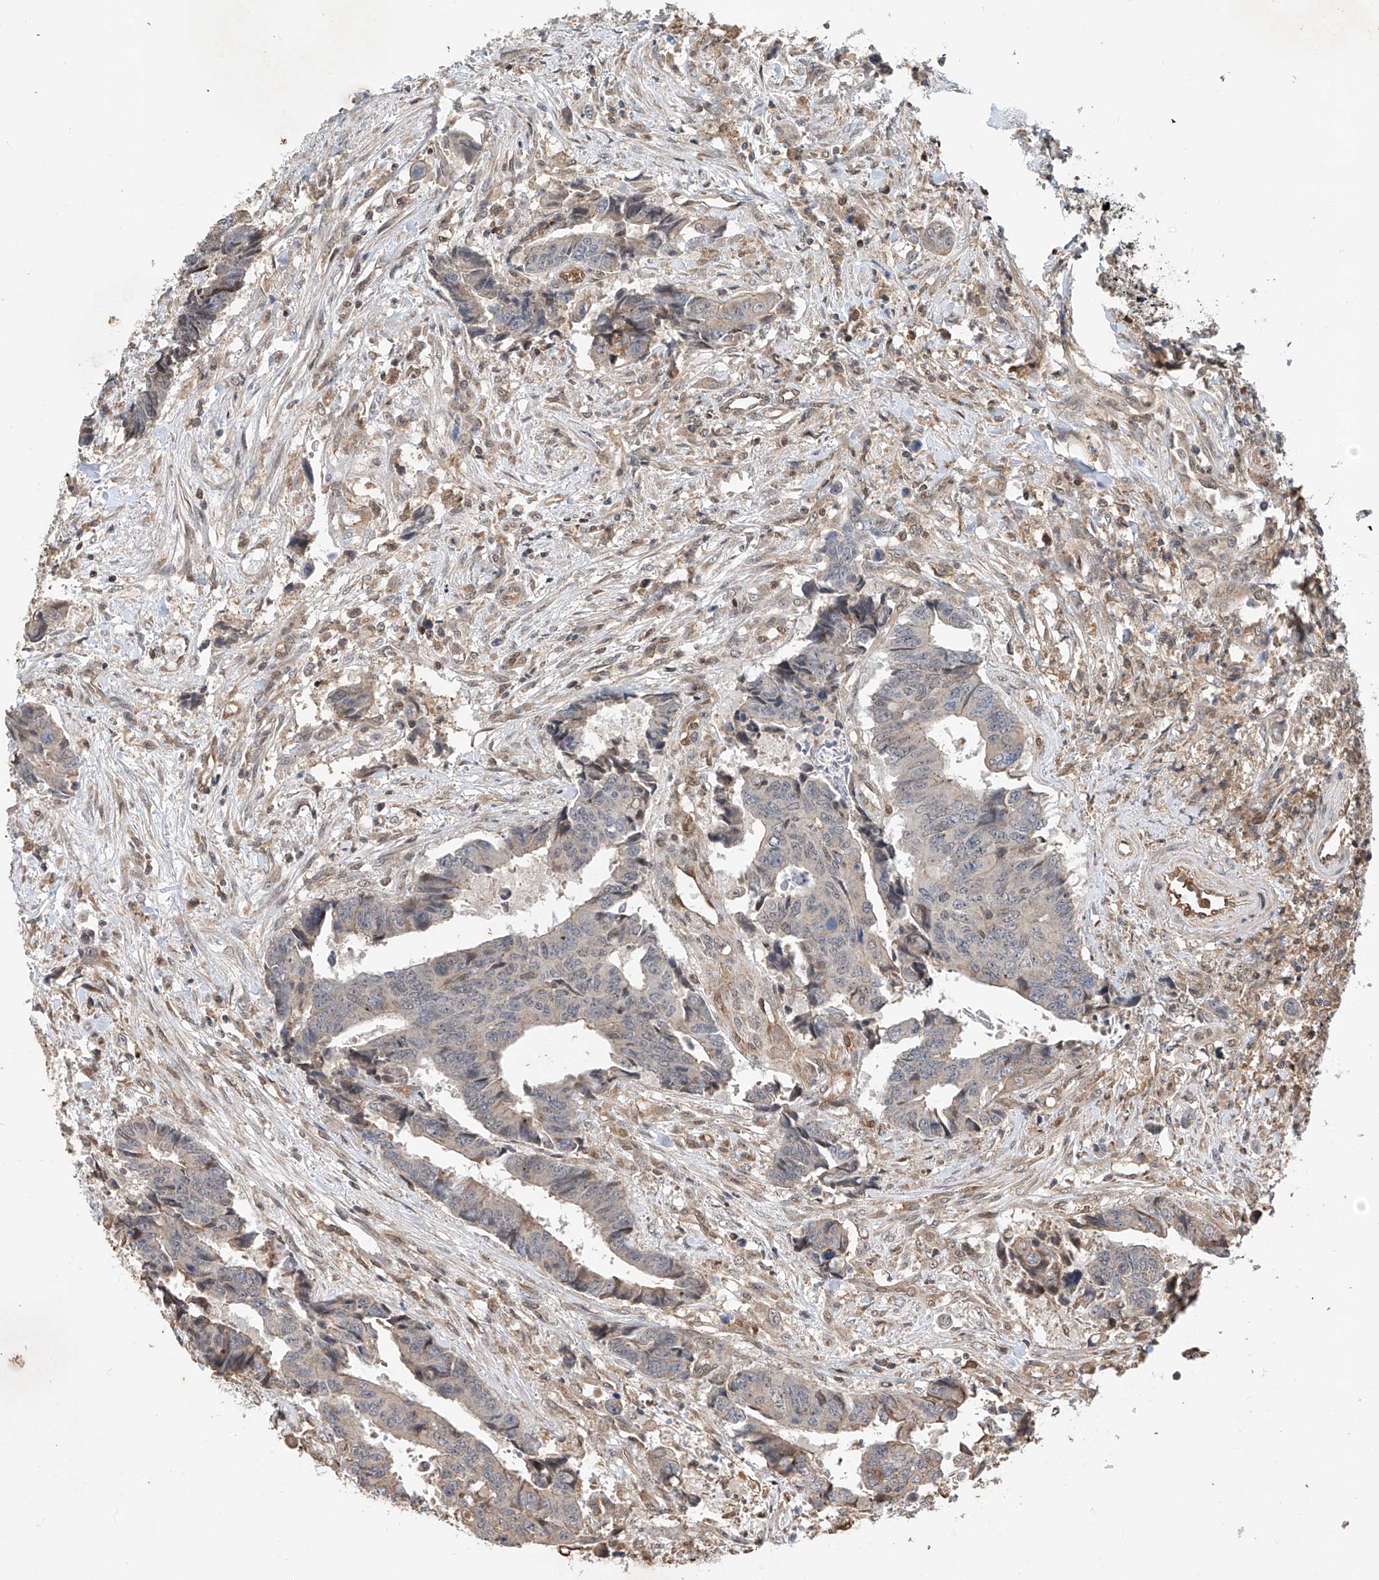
{"staining": {"intensity": "negative", "quantity": "none", "location": "none"}, "tissue": "colorectal cancer", "cell_type": "Tumor cells", "image_type": "cancer", "snomed": [{"axis": "morphology", "description": "Adenocarcinoma, NOS"}, {"axis": "topography", "description": "Rectum"}], "caption": "Immunohistochemical staining of human colorectal cancer (adenocarcinoma) shows no significant expression in tumor cells.", "gene": "RILPL2", "patient": {"sex": "male", "age": 84}}